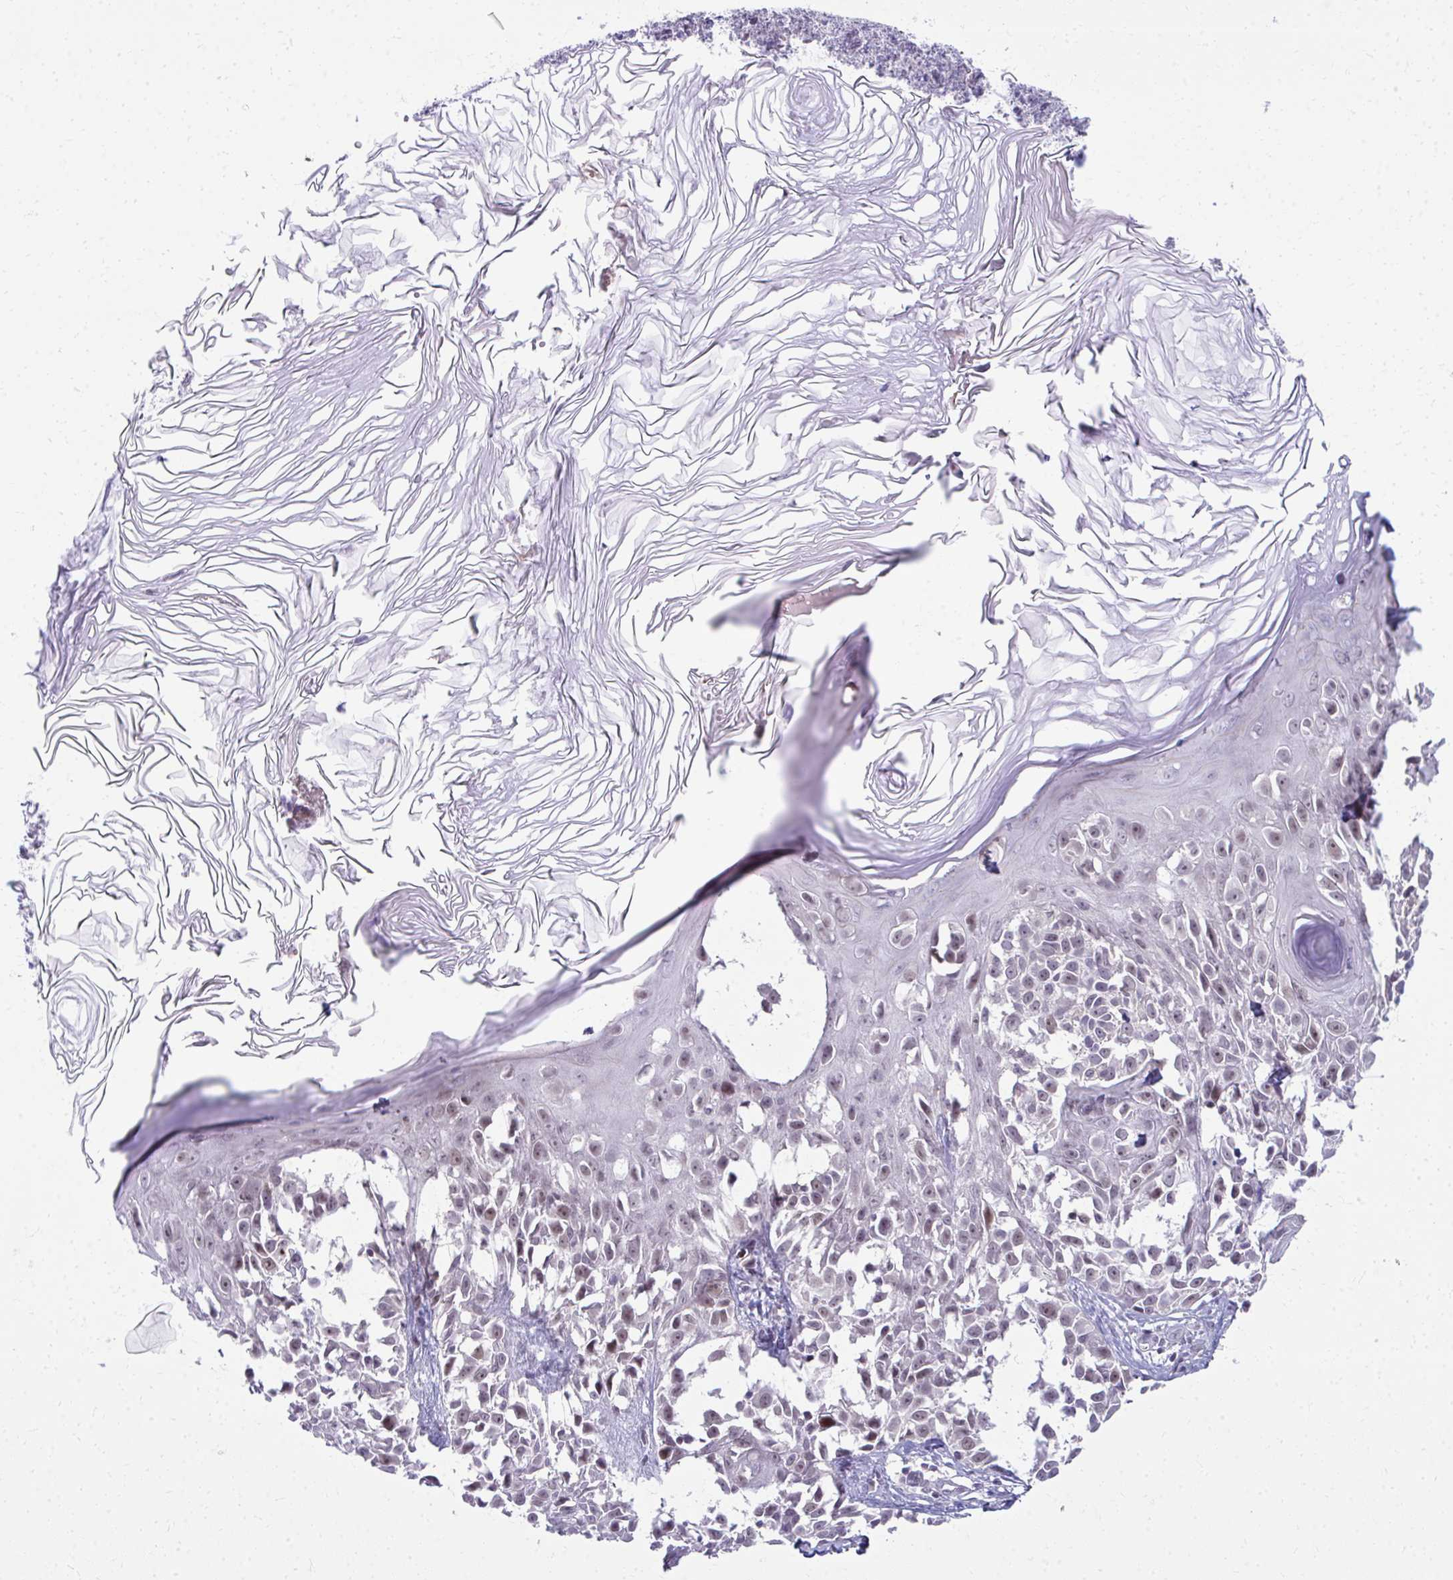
{"staining": {"intensity": "weak", "quantity": ">75%", "location": "nuclear"}, "tissue": "melanoma", "cell_type": "Tumor cells", "image_type": "cancer", "snomed": [{"axis": "morphology", "description": "Malignant melanoma, NOS"}, {"axis": "topography", "description": "Skin"}], "caption": "Protein expression analysis of malignant melanoma shows weak nuclear staining in about >75% of tumor cells.", "gene": "MAF1", "patient": {"sex": "male", "age": 73}}